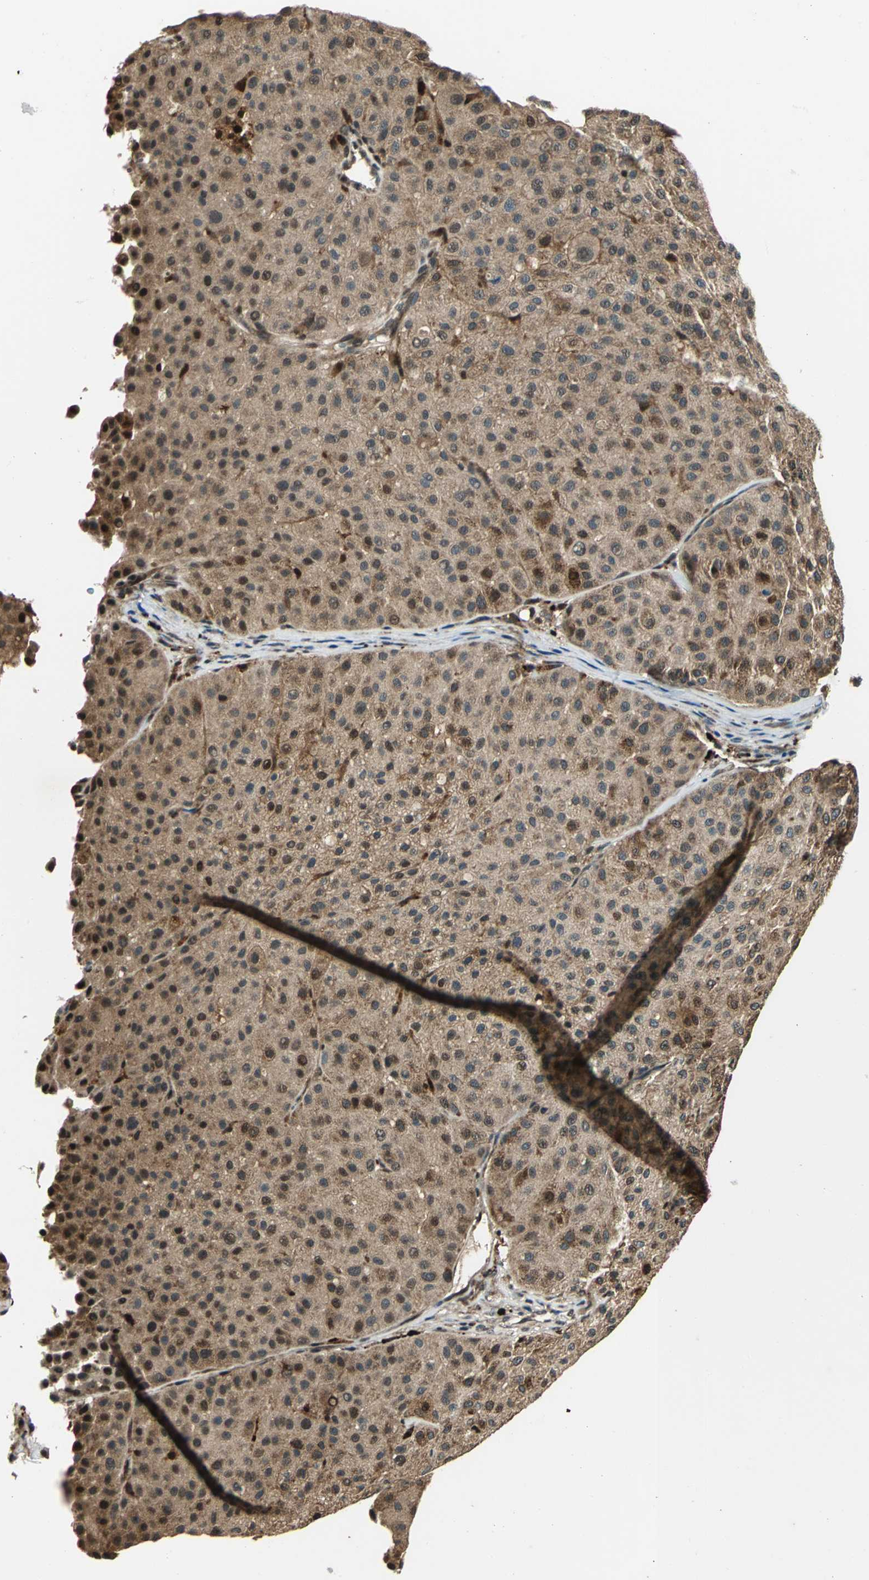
{"staining": {"intensity": "moderate", "quantity": ">75%", "location": "cytoplasmic/membranous"}, "tissue": "melanoma", "cell_type": "Tumor cells", "image_type": "cancer", "snomed": [{"axis": "morphology", "description": "Normal tissue, NOS"}, {"axis": "morphology", "description": "Malignant melanoma, Metastatic site"}, {"axis": "topography", "description": "Skin"}], "caption": "Protein staining by immunohistochemistry demonstrates moderate cytoplasmic/membranous staining in about >75% of tumor cells in melanoma.", "gene": "PPP1R13L", "patient": {"sex": "male", "age": 41}}